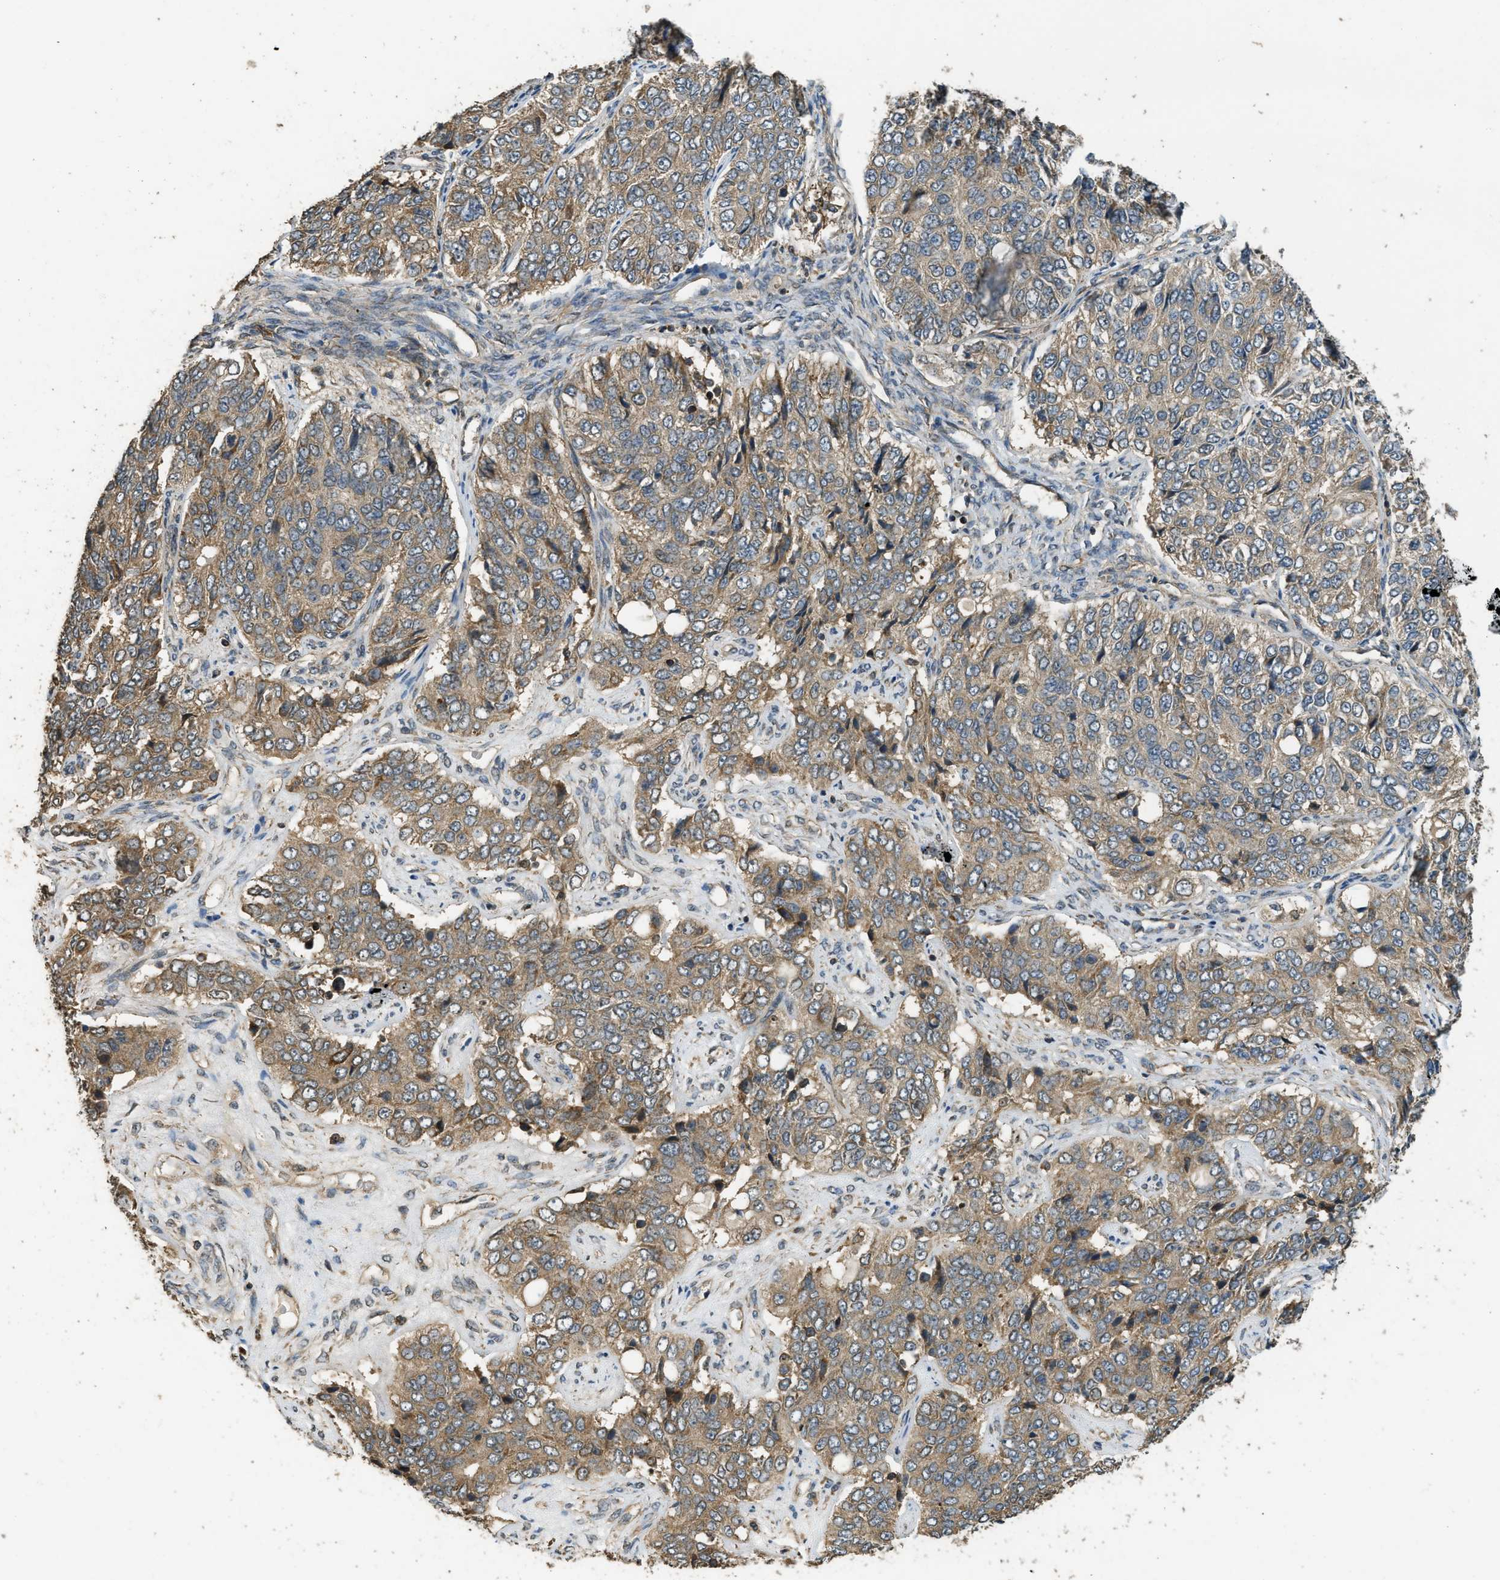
{"staining": {"intensity": "moderate", "quantity": ">75%", "location": "cytoplasmic/membranous"}, "tissue": "ovarian cancer", "cell_type": "Tumor cells", "image_type": "cancer", "snomed": [{"axis": "morphology", "description": "Carcinoma, endometroid"}, {"axis": "topography", "description": "Ovary"}], "caption": "Immunohistochemical staining of ovarian cancer demonstrates medium levels of moderate cytoplasmic/membranous expression in approximately >75% of tumor cells. The staining was performed using DAB, with brown indicating positive protein expression. Nuclei are stained blue with hematoxylin.", "gene": "PPP6R3", "patient": {"sex": "female", "age": 51}}